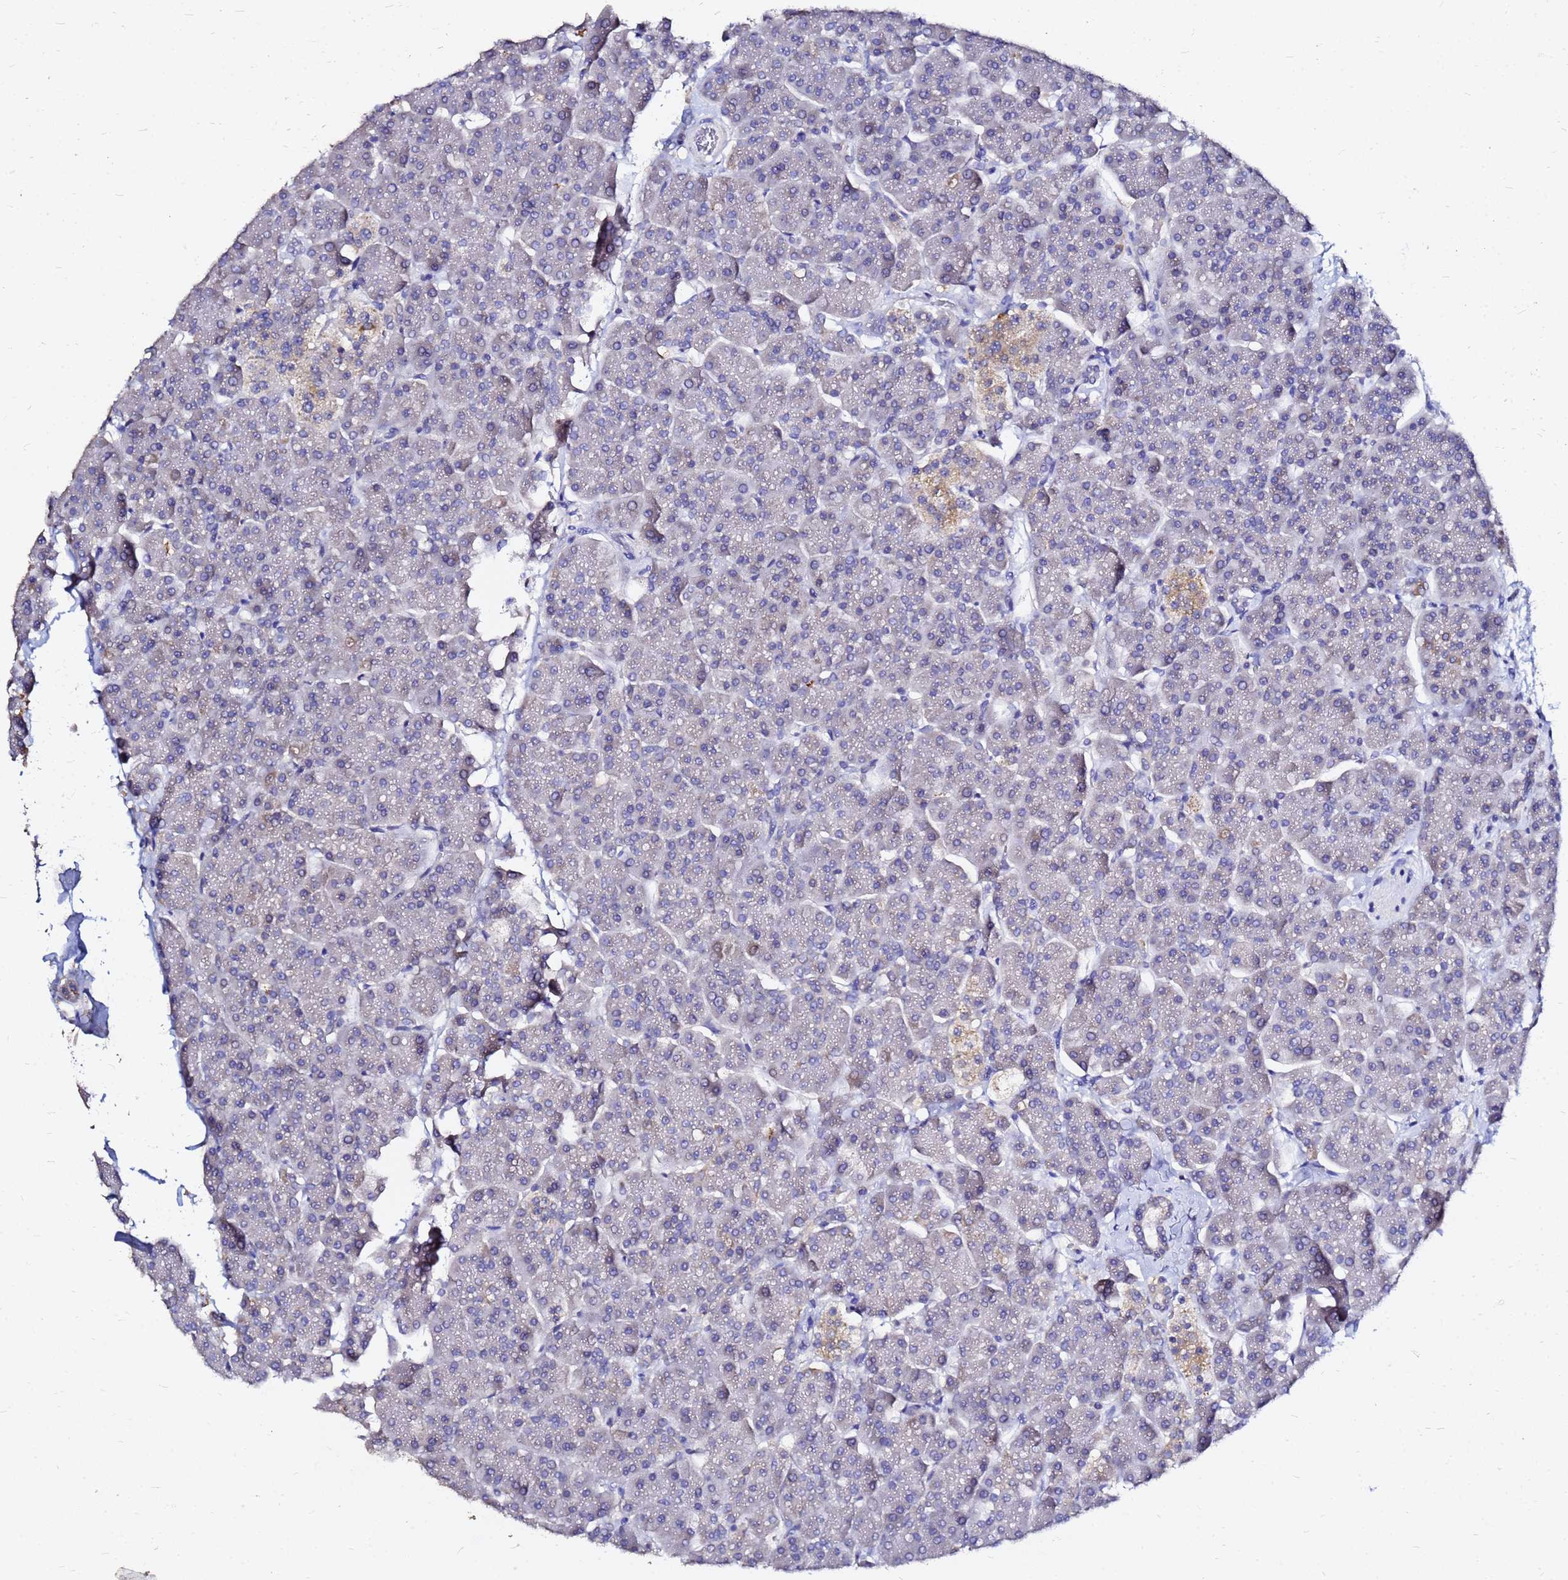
{"staining": {"intensity": "negative", "quantity": "none", "location": "none"}, "tissue": "pancreas", "cell_type": "Exocrine glandular cells", "image_type": "normal", "snomed": [{"axis": "morphology", "description": "Normal tissue, NOS"}, {"axis": "topography", "description": "Pancreas"}, {"axis": "topography", "description": "Peripheral nerve tissue"}], "caption": "Exocrine glandular cells are negative for brown protein staining in benign pancreas. (Stains: DAB IHC with hematoxylin counter stain, Microscopy: brightfield microscopy at high magnification).", "gene": "FAM183A", "patient": {"sex": "male", "age": 54}}